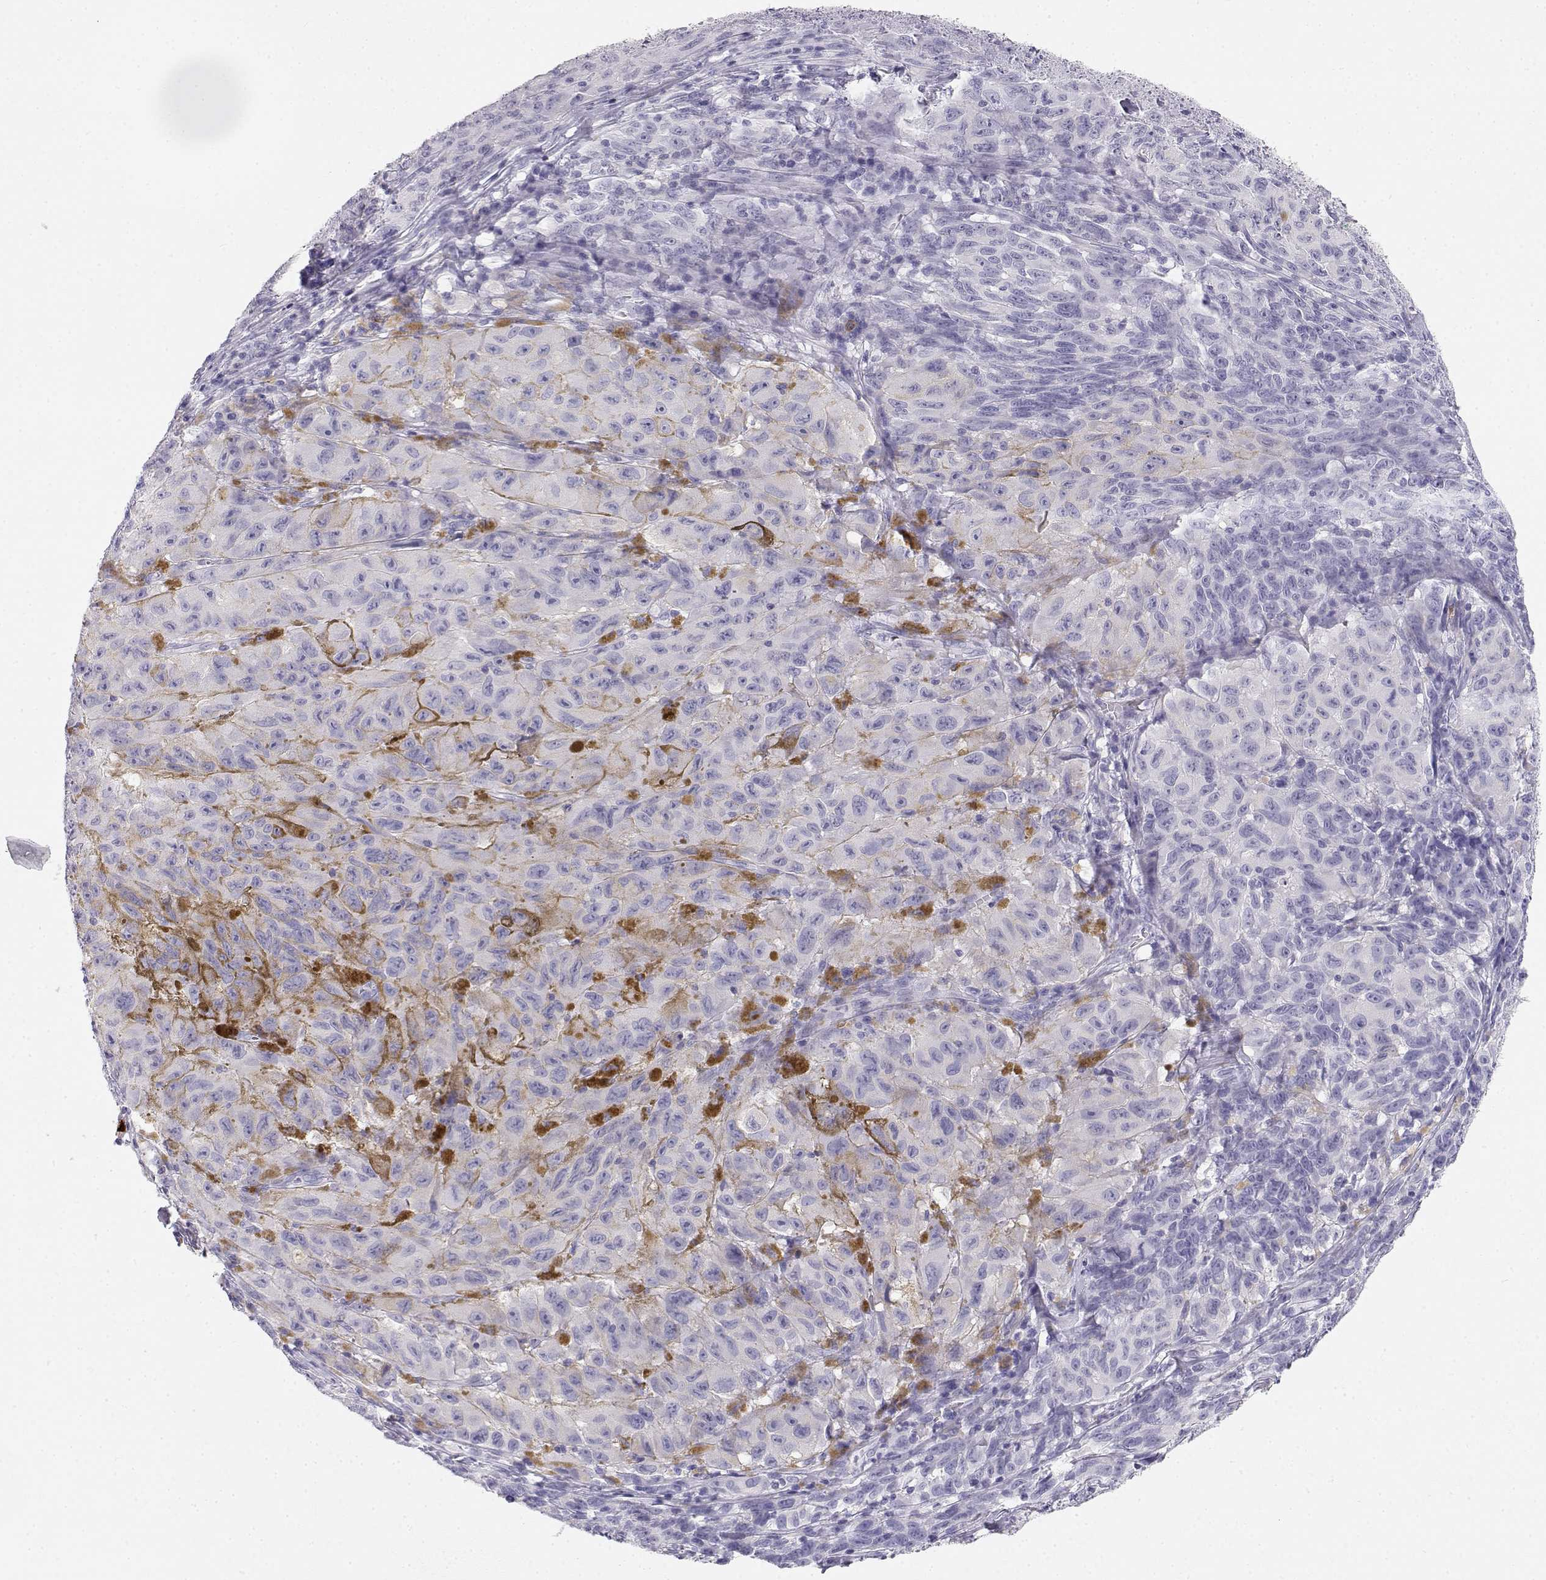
{"staining": {"intensity": "weak", "quantity": "<25%", "location": "cytoplasmic/membranous"}, "tissue": "melanoma", "cell_type": "Tumor cells", "image_type": "cancer", "snomed": [{"axis": "morphology", "description": "Malignant melanoma, NOS"}, {"axis": "topography", "description": "Vulva, labia, clitoris and Bartholin´s gland, NO"}], "caption": "DAB (3,3'-diaminobenzidine) immunohistochemical staining of human malignant melanoma reveals no significant expression in tumor cells.", "gene": "GPR174", "patient": {"sex": "female", "age": 75}}